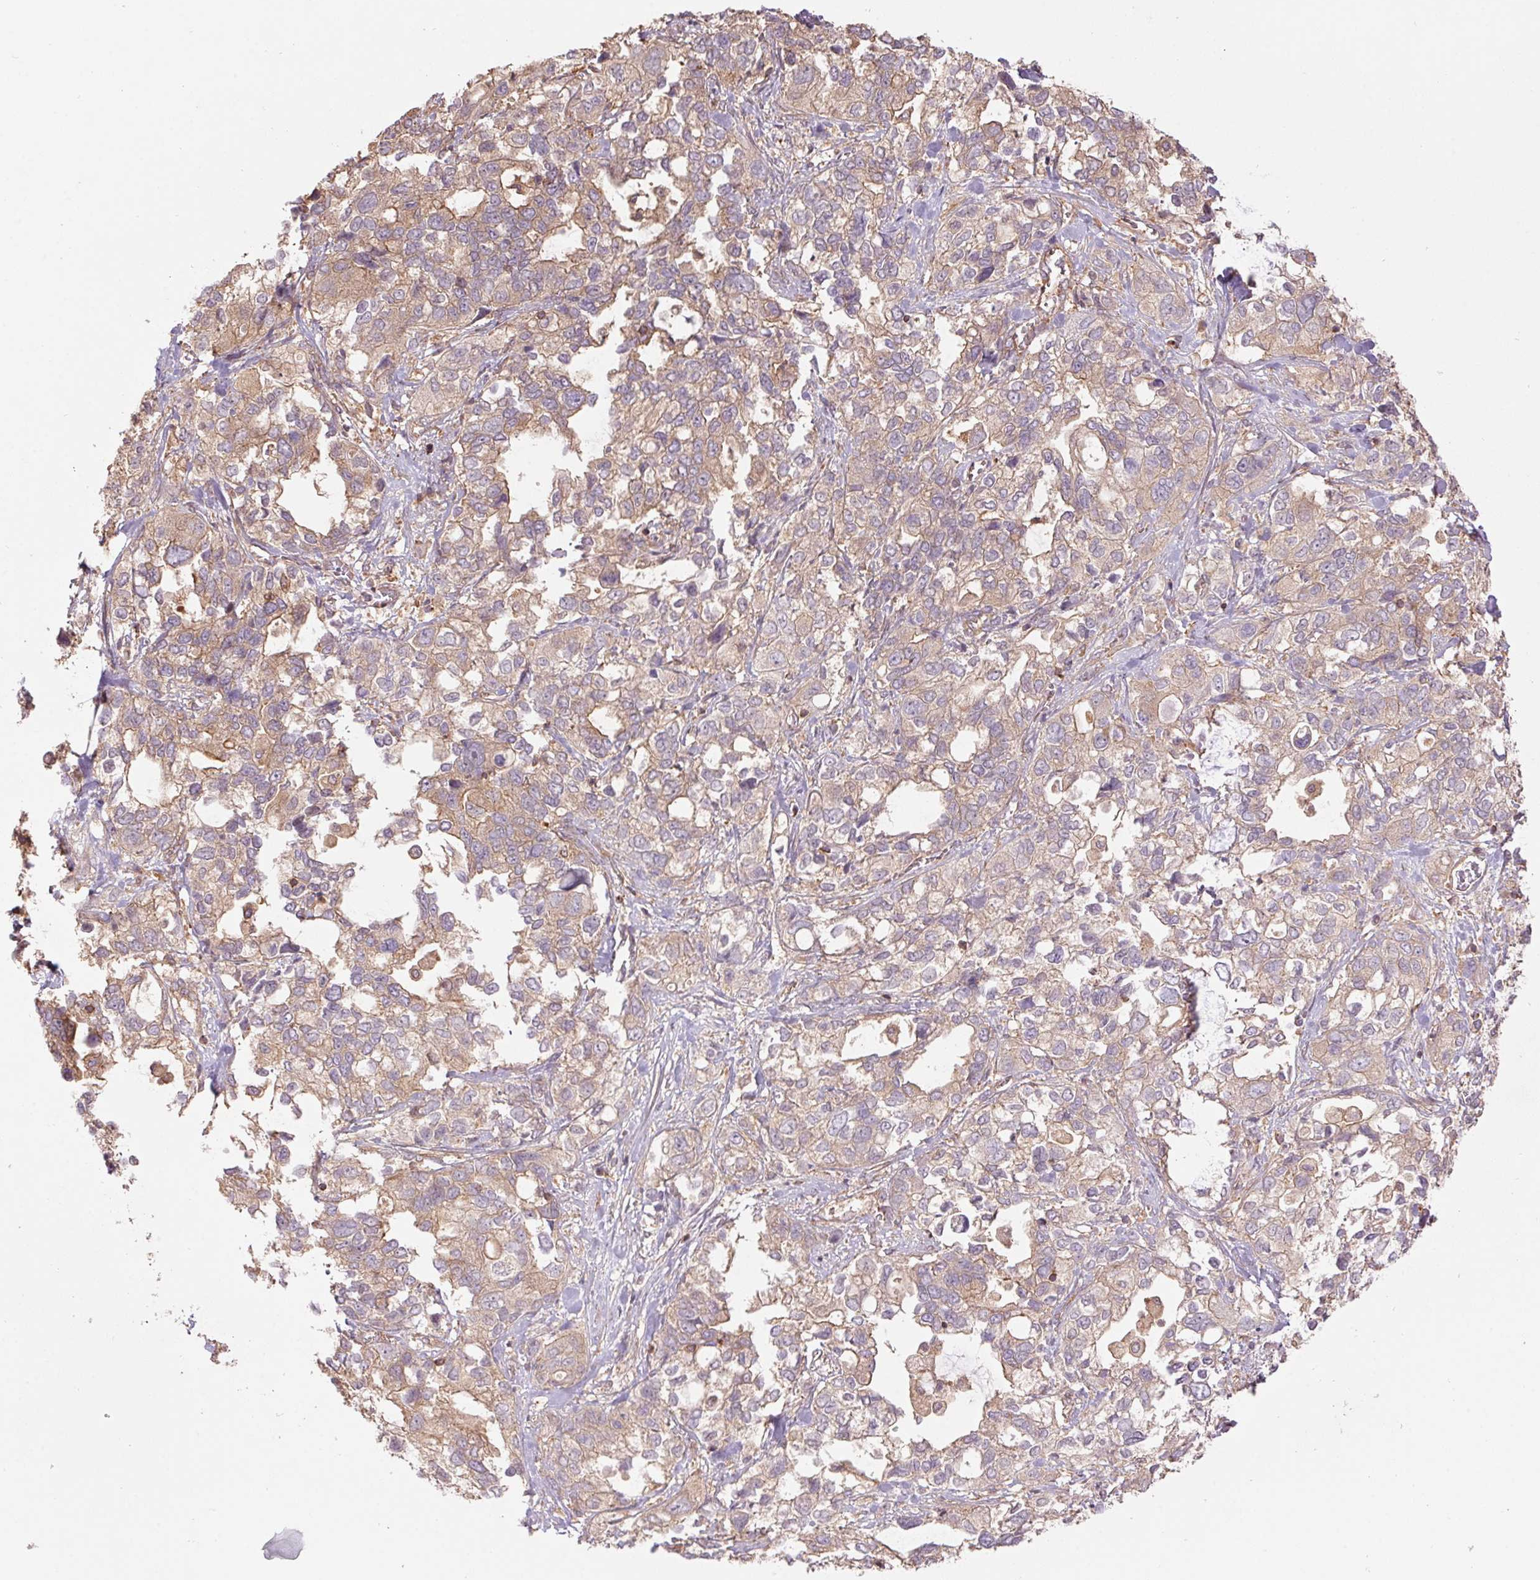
{"staining": {"intensity": "weak", "quantity": ">75%", "location": "cytoplasmic/membranous"}, "tissue": "stomach cancer", "cell_type": "Tumor cells", "image_type": "cancer", "snomed": [{"axis": "morphology", "description": "Adenocarcinoma, NOS"}, {"axis": "topography", "description": "Stomach, upper"}], "caption": "Protein expression analysis of stomach cancer (adenocarcinoma) shows weak cytoplasmic/membranous expression in about >75% of tumor cells.", "gene": "TUBA3D", "patient": {"sex": "female", "age": 81}}